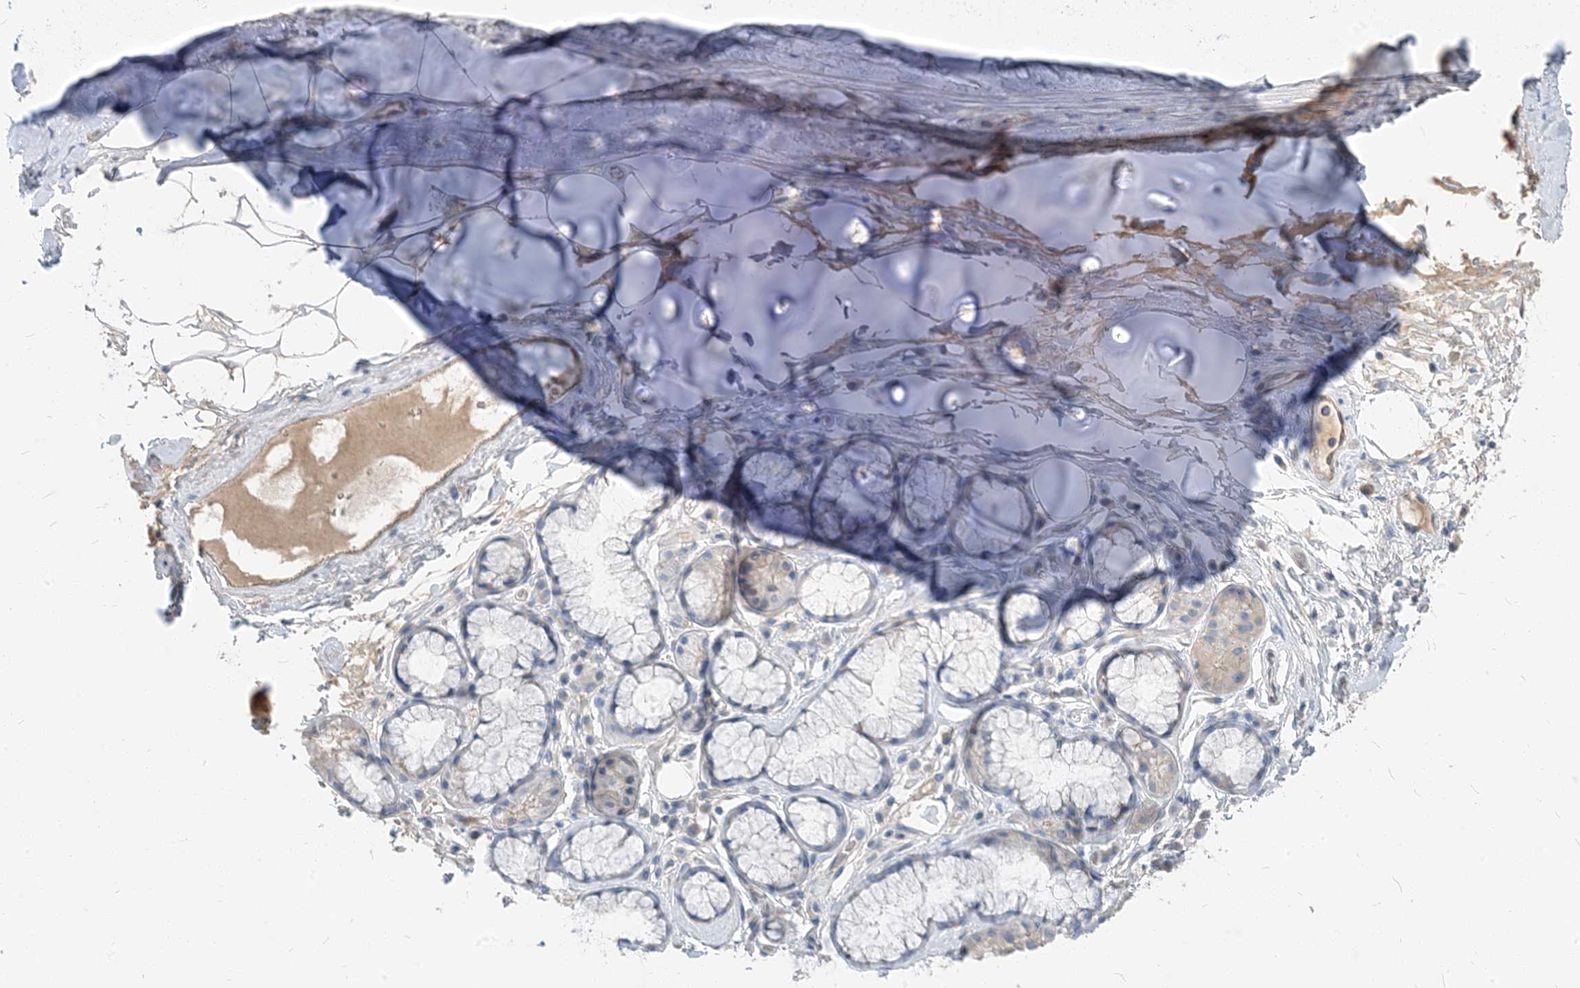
{"staining": {"intensity": "negative", "quantity": "none", "location": "none"}, "tissue": "adipose tissue", "cell_type": "Adipocytes", "image_type": "normal", "snomed": [{"axis": "morphology", "description": "Normal tissue, NOS"}, {"axis": "topography", "description": "Cartilage tissue"}], "caption": "Immunohistochemistry histopathology image of benign adipose tissue stained for a protein (brown), which shows no positivity in adipocytes.", "gene": "NCOA7", "patient": {"sex": "female", "age": 63}}